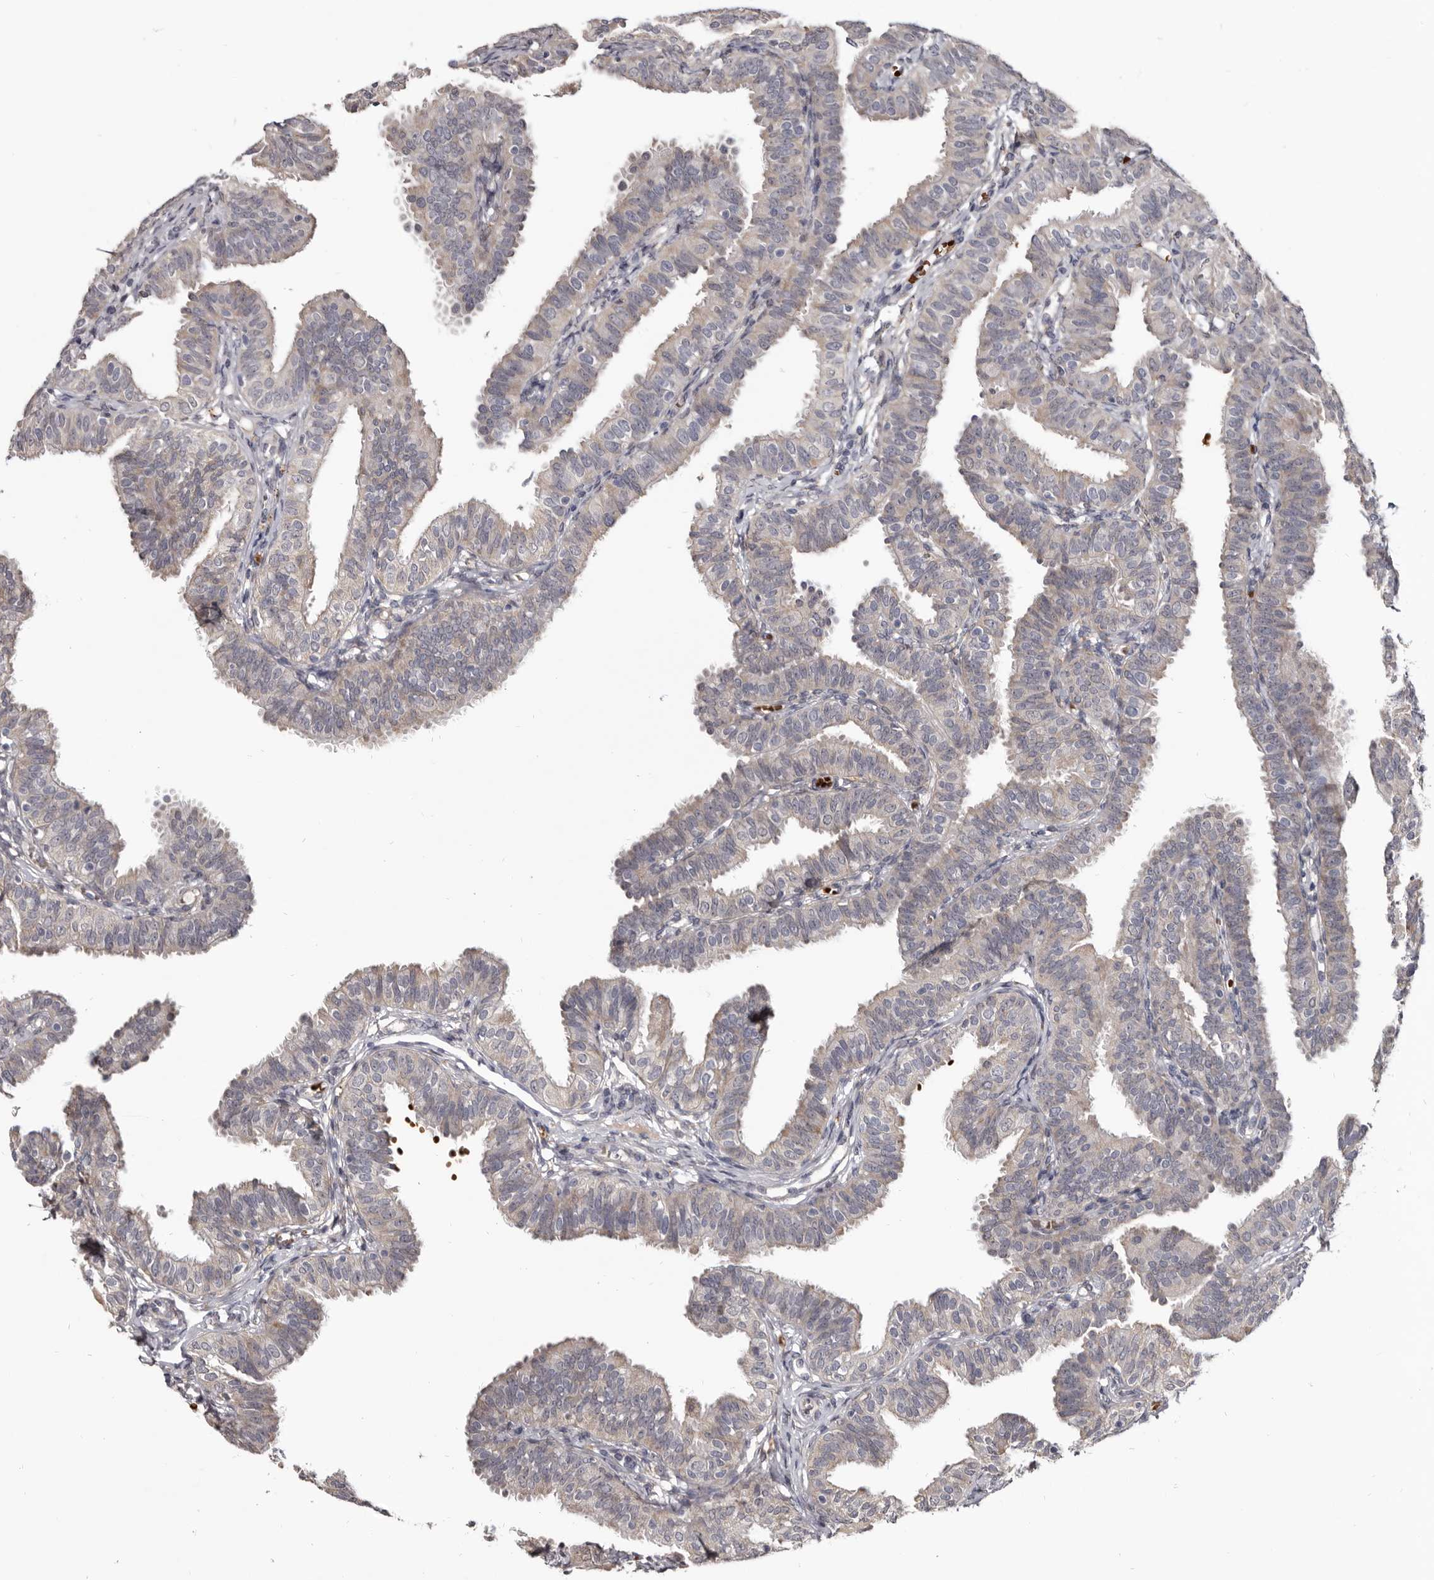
{"staining": {"intensity": "weak", "quantity": "<25%", "location": "cytoplasmic/membranous"}, "tissue": "fallopian tube", "cell_type": "Glandular cells", "image_type": "normal", "snomed": [{"axis": "morphology", "description": "Normal tissue, NOS"}, {"axis": "topography", "description": "Fallopian tube"}], "caption": "IHC photomicrograph of benign human fallopian tube stained for a protein (brown), which shows no staining in glandular cells.", "gene": "NENF", "patient": {"sex": "female", "age": 35}}